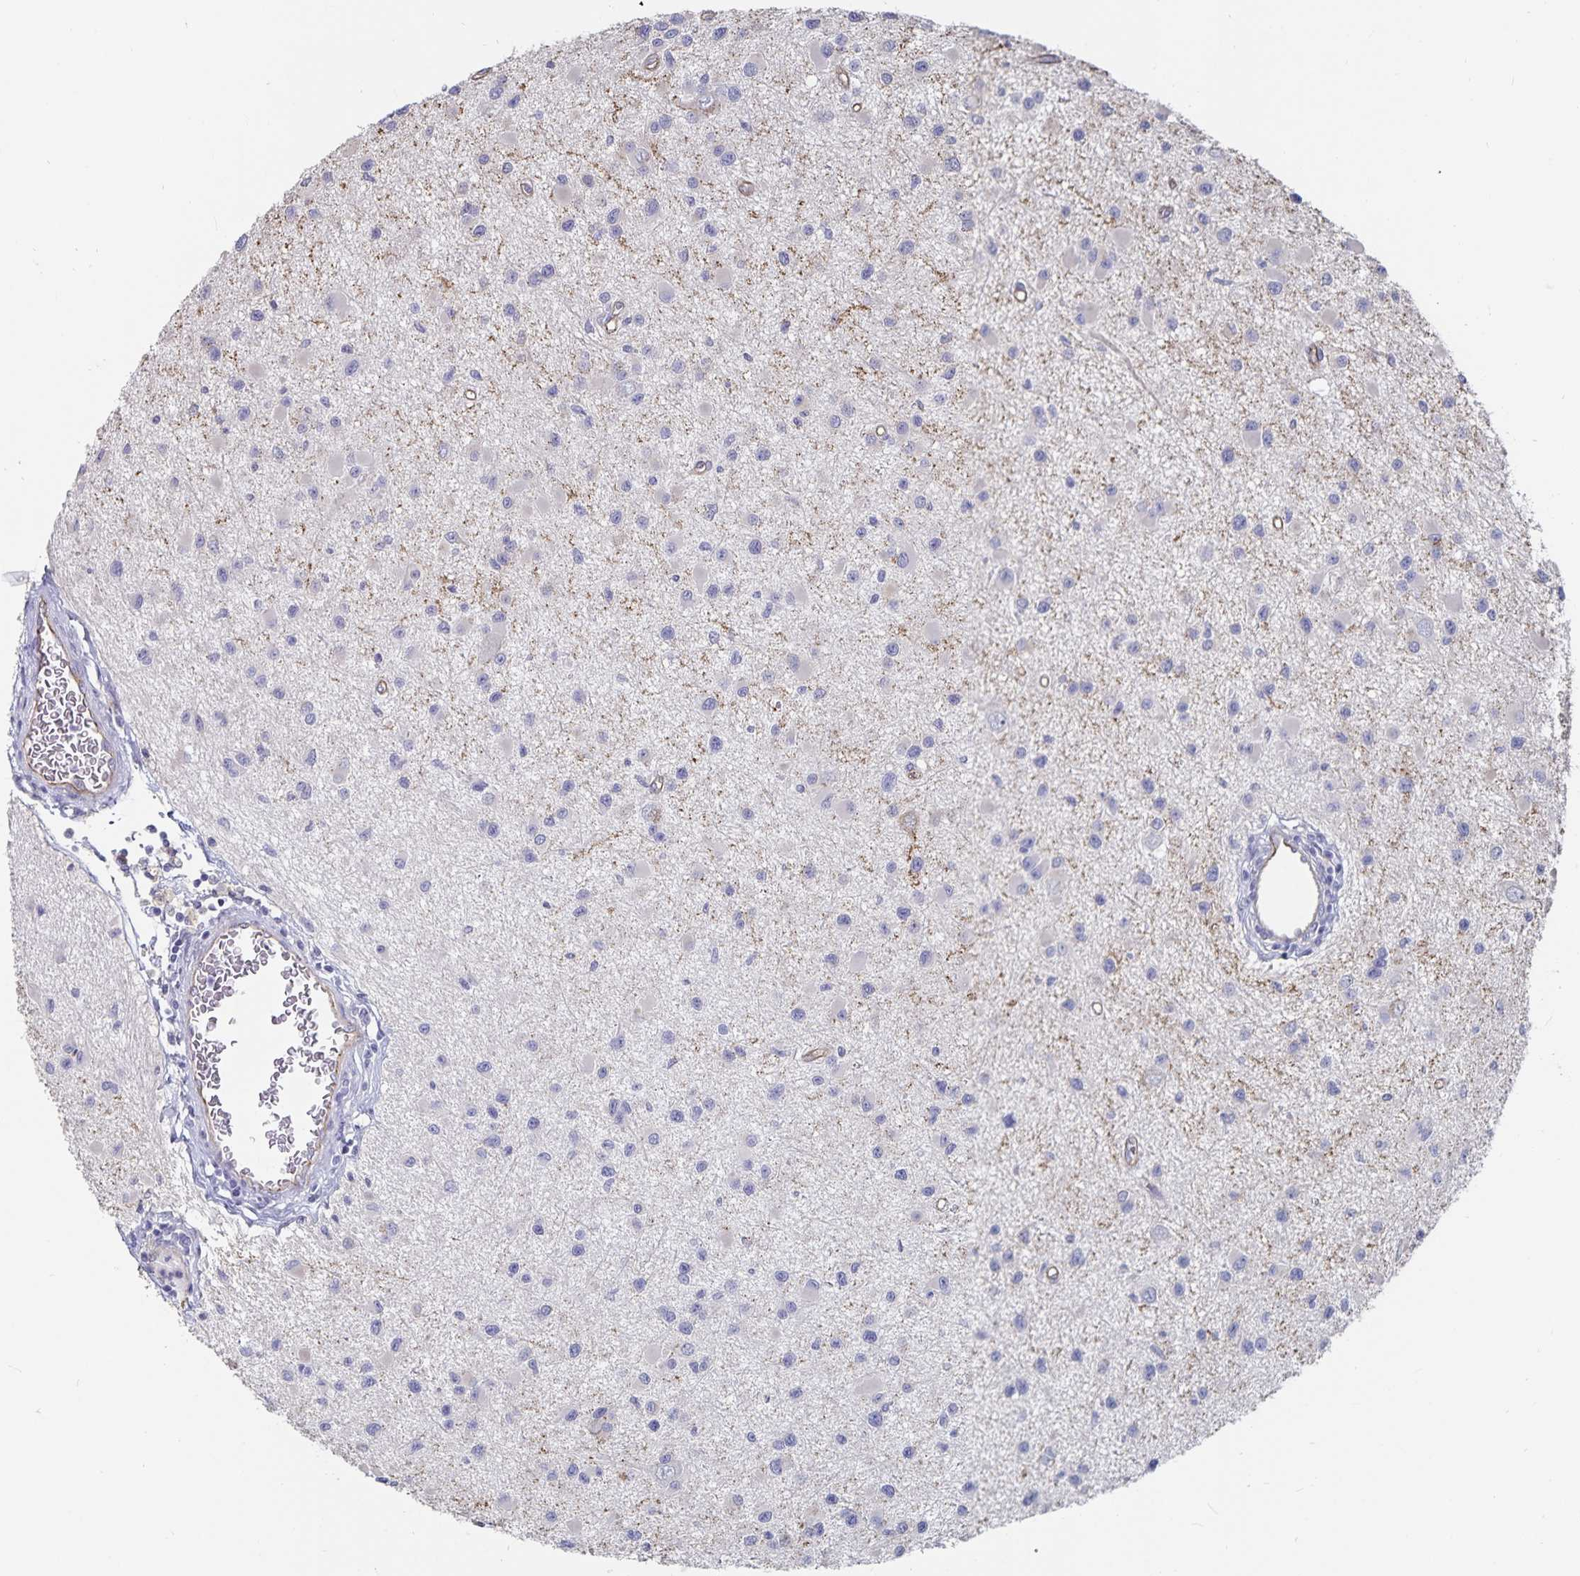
{"staining": {"intensity": "negative", "quantity": "none", "location": "none"}, "tissue": "glioma", "cell_type": "Tumor cells", "image_type": "cancer", "snomed": [{"axis": "morphology", "description": "Glioma, malignant, High grade"}, {"axis": "topography", "description": "Brain"}], "caption": "IHC of human malignant glioma (high-grade) displays no staining in tumor cells.", "gene": "SSTR1", "patient": {"sex": "male", "age": 54}}